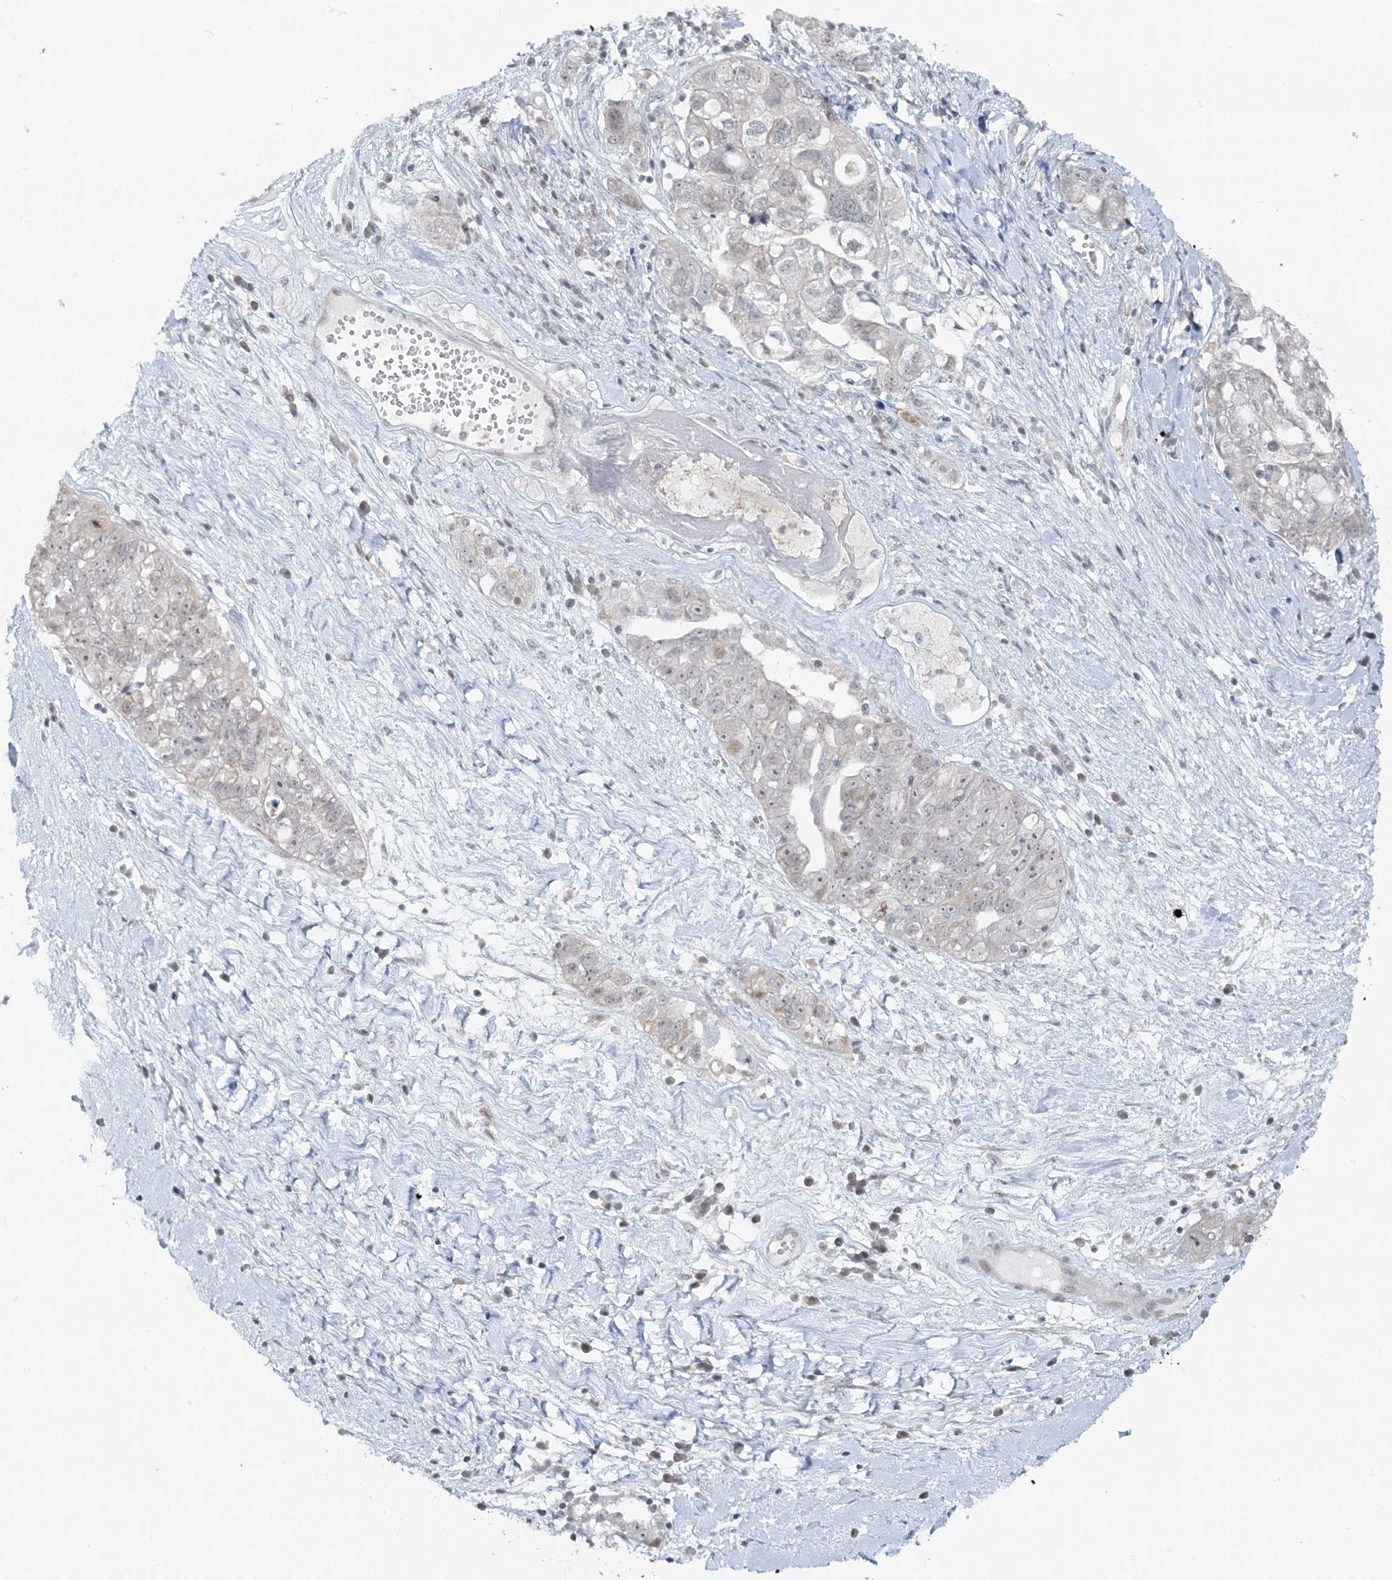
{"staining": {"intensity": "negative", "quantity": "none", "location": "none"}, "tissue": "ovarian cancer", "cell_type": "Tumor cells", "image_type": "cancer", "snomed": [{"axis": "morphology", "description": "Carcinoma, NOS"}, {"axis": "morphology", "description": "Cystadenocarcinoma, serous, NOS"}, {"axis": "topography", "description": "Ovary"}], "caption": "An immunohistochemistry micrograph of serous cystadenocarcinoma (ovarian) is shown. There is no staining in tumor cells of serous cystadenocarcinoma (ovarian).", "gene": "LEXM", "patient": {"sex": "female", "age": 69}}